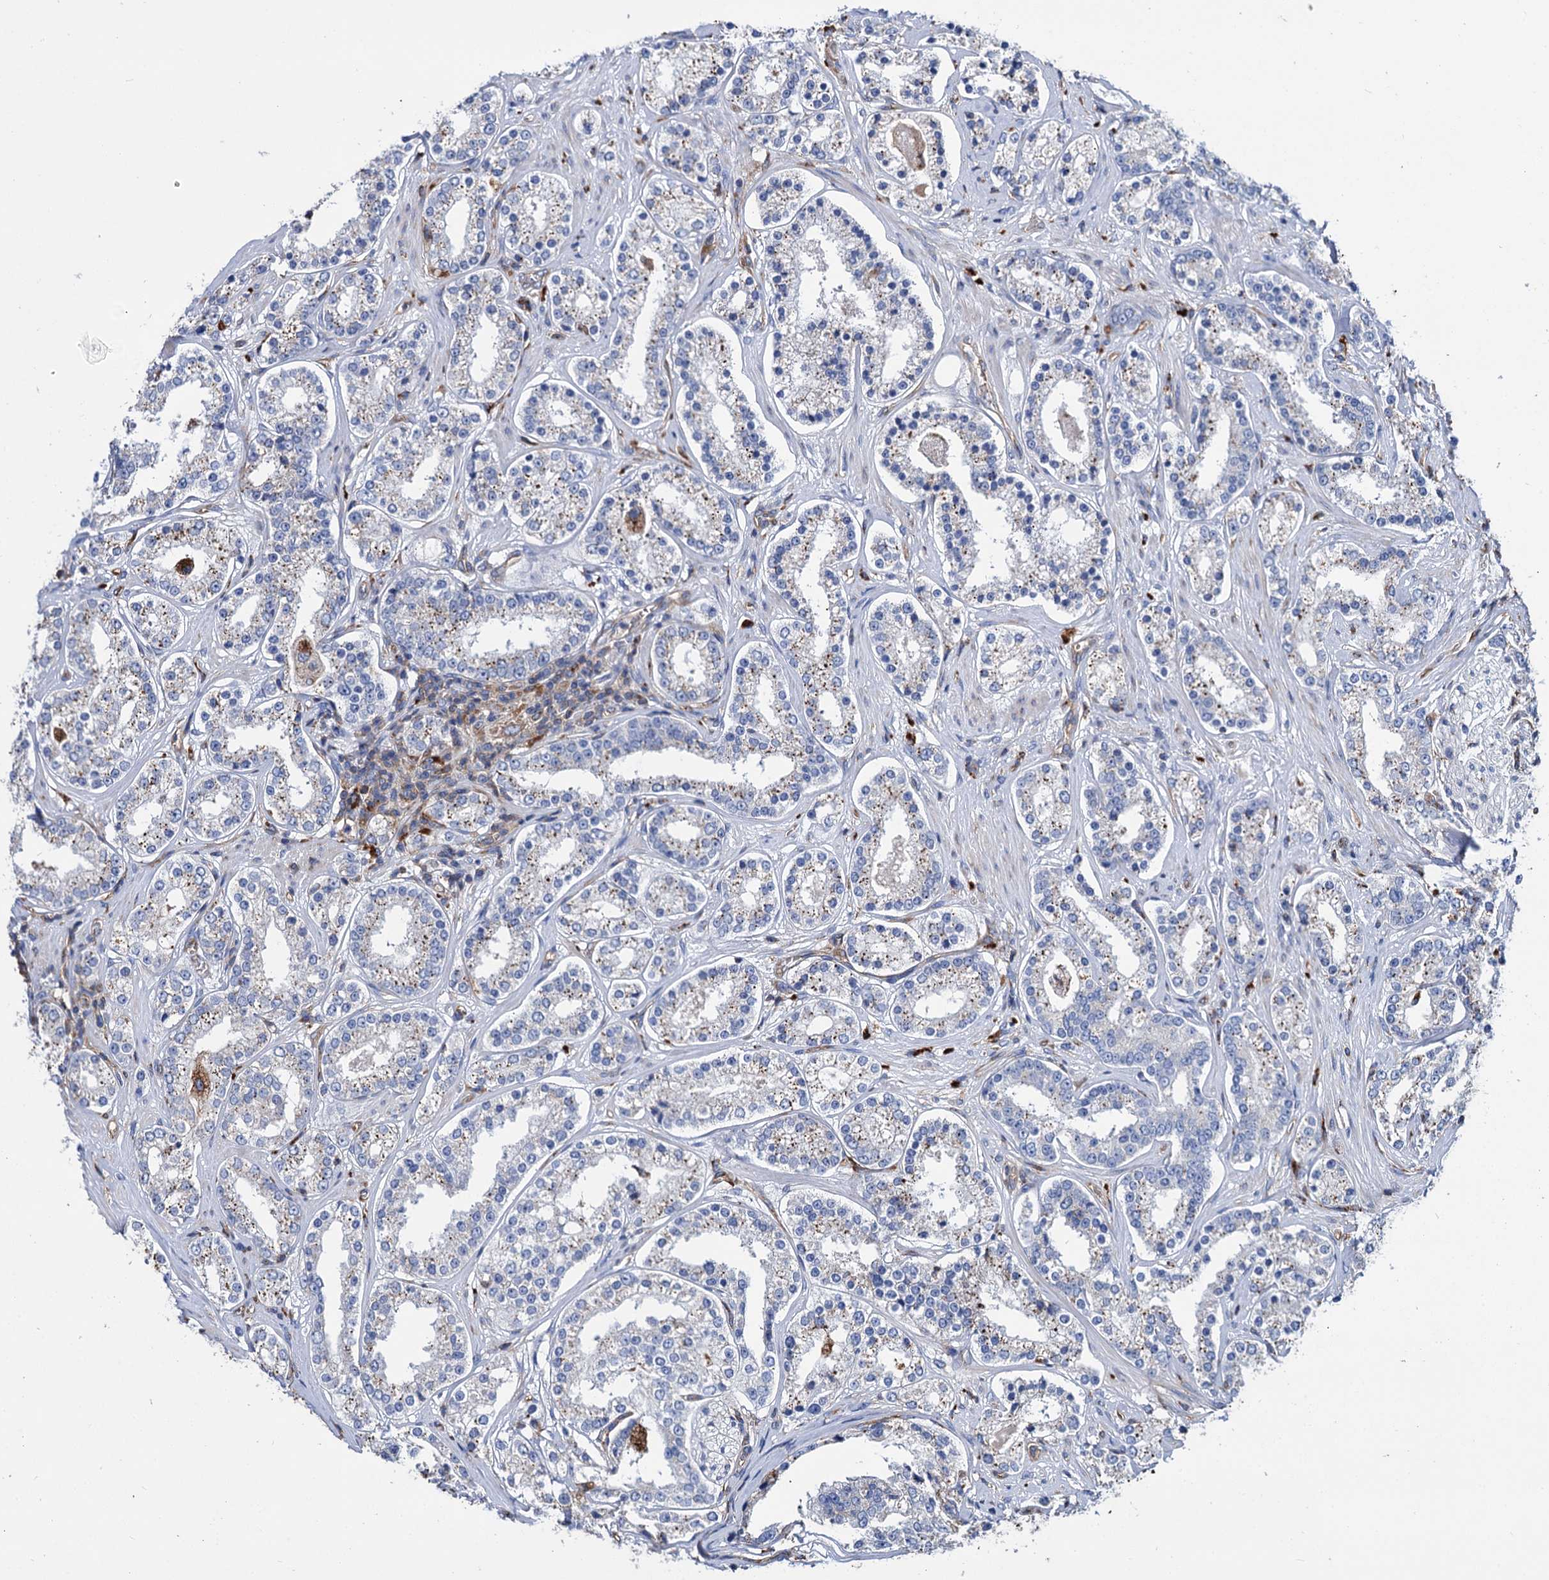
{"staining": {"intensity": "weak", "quantity": ">75%", "location": "cytoplasmic/membranous"}, "tissue": "prostate cancer", "cell_type": "Tumor cells", "image_type": "cancer", "snomed": [{"axis": "morphology", "description": "Normal tissue, NOS"}, {"axis": "morphology", "description": "Adenocarcinoma, High grade"}, {"axis": "topography", "description": "Prostate"}], "caption": "Prostate cancer stained for a protein displays weak cytoplasmic/membranous positivity in tumor cells. (DAB IHC, brown staining for protein, blue staining for nuclei).", "gene": "SCPEP1", "patient": {"sex": "male", "age": 83}}